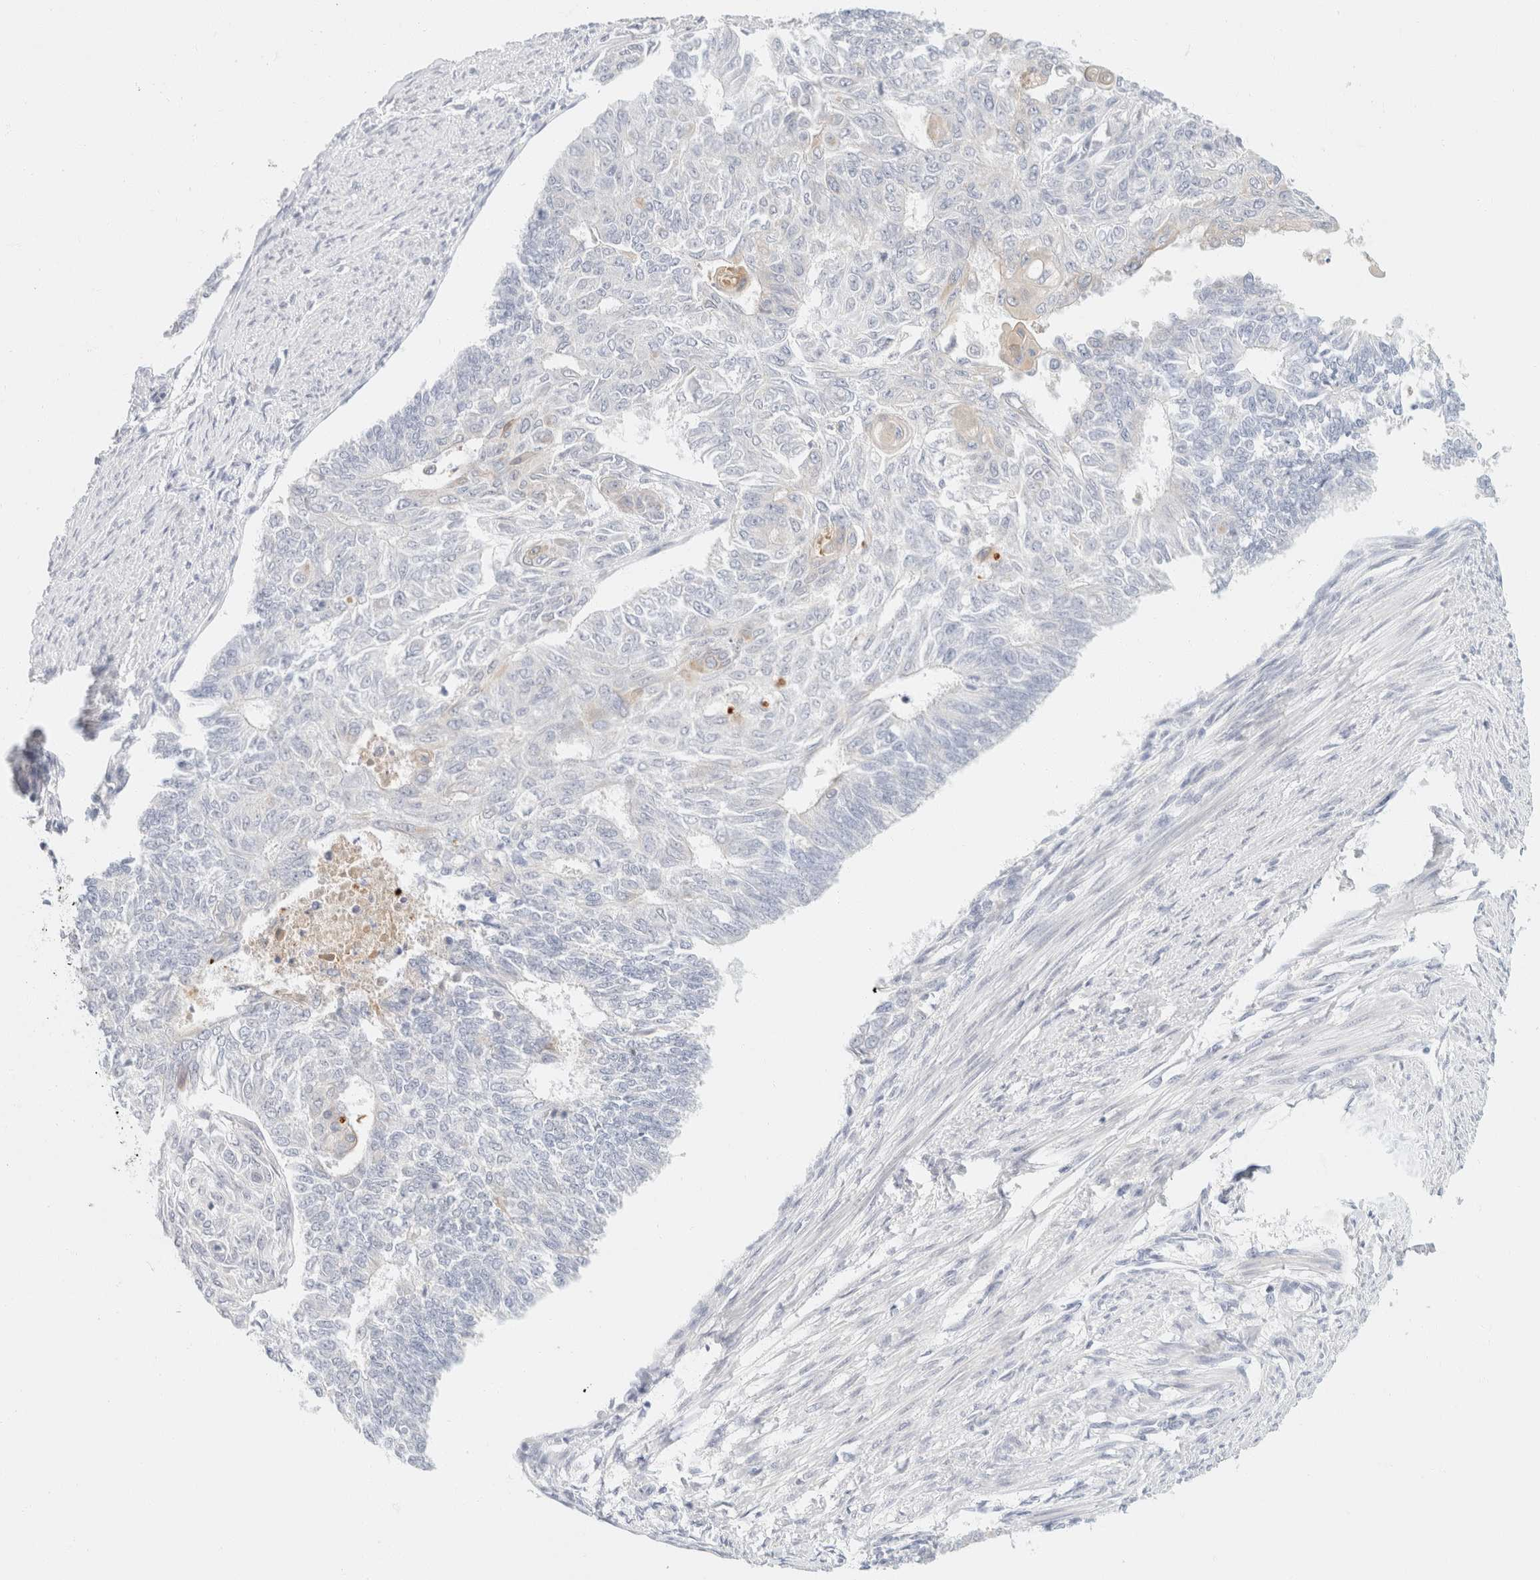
{"staining": {"intensity": "negative", "quantity": "none", "location": "none"}, "tissue": "endometrial cancer", "cell_type": "Tumor cells", "image_type": "cancer", "snomed": [{"axis": "morphology", "description": "Adenocarcinoma, NOS"}, {"axis": "topography", "description": "Endometrium"}], "caption": "Tumor cells show no significant protein positivity in adenocarcinoma (endometrial). Nuclei are stained in blue.", "gene": "KRT20", "patient": {"sex": "female", "age": 32}}